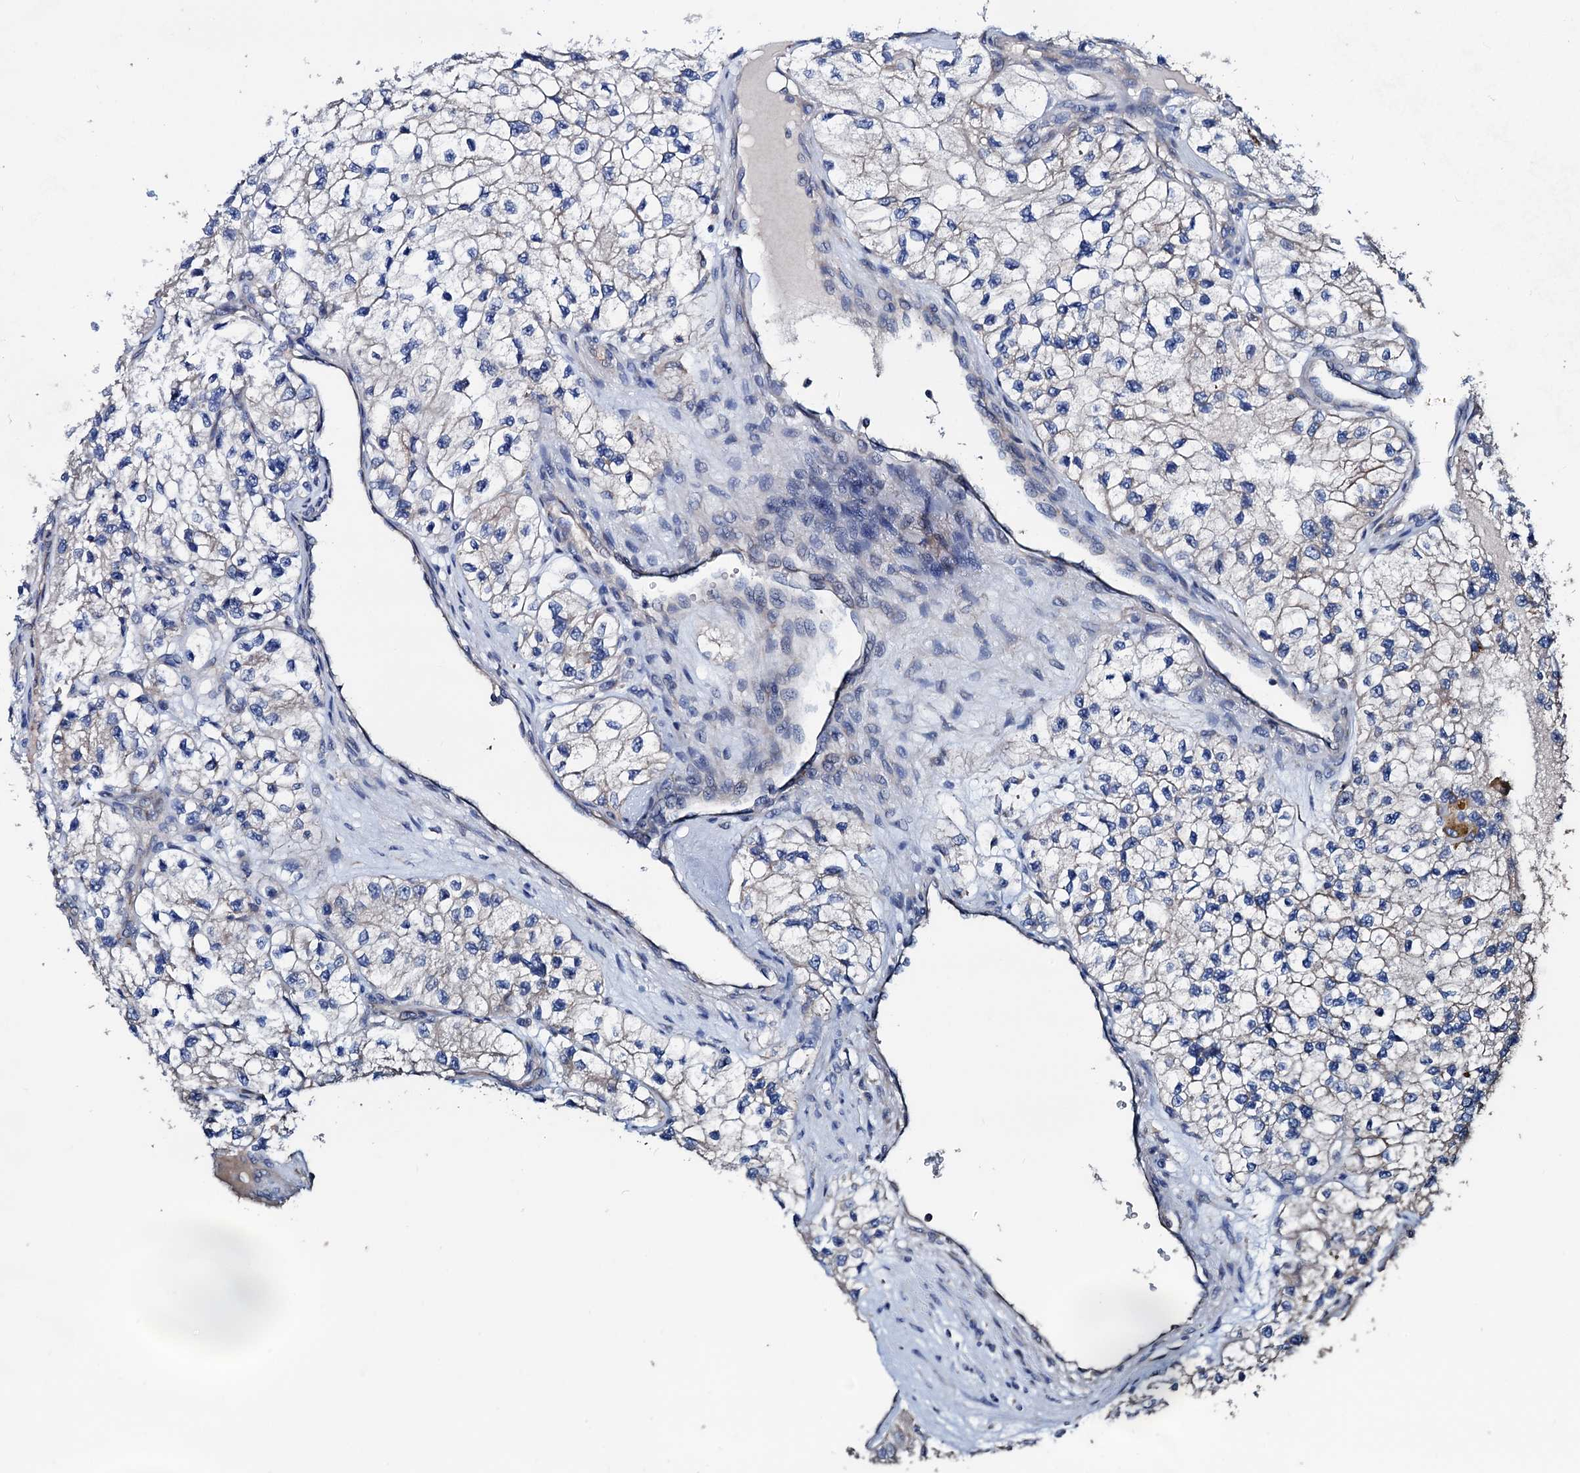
{"staining": {"intensity": "negative", "quantity": "none", "location": "none"}, "tissue": "renal cancer", "cell_type": "Tumor cells", "image_type": "cancer", "snomed": [{"axis": "morphology", "description": "Adenocarcinoma, NOS"}, {"axis": "topography", "description": "Kidney"}], "caption": "A high-resolution histopathology image shows immunohistochemistry (IHC) staining of renal cancer, which exhibits no significant expression in tumor cells.", "gene": "AKAP11", "patient": {"sex": "female", "age": 57}}